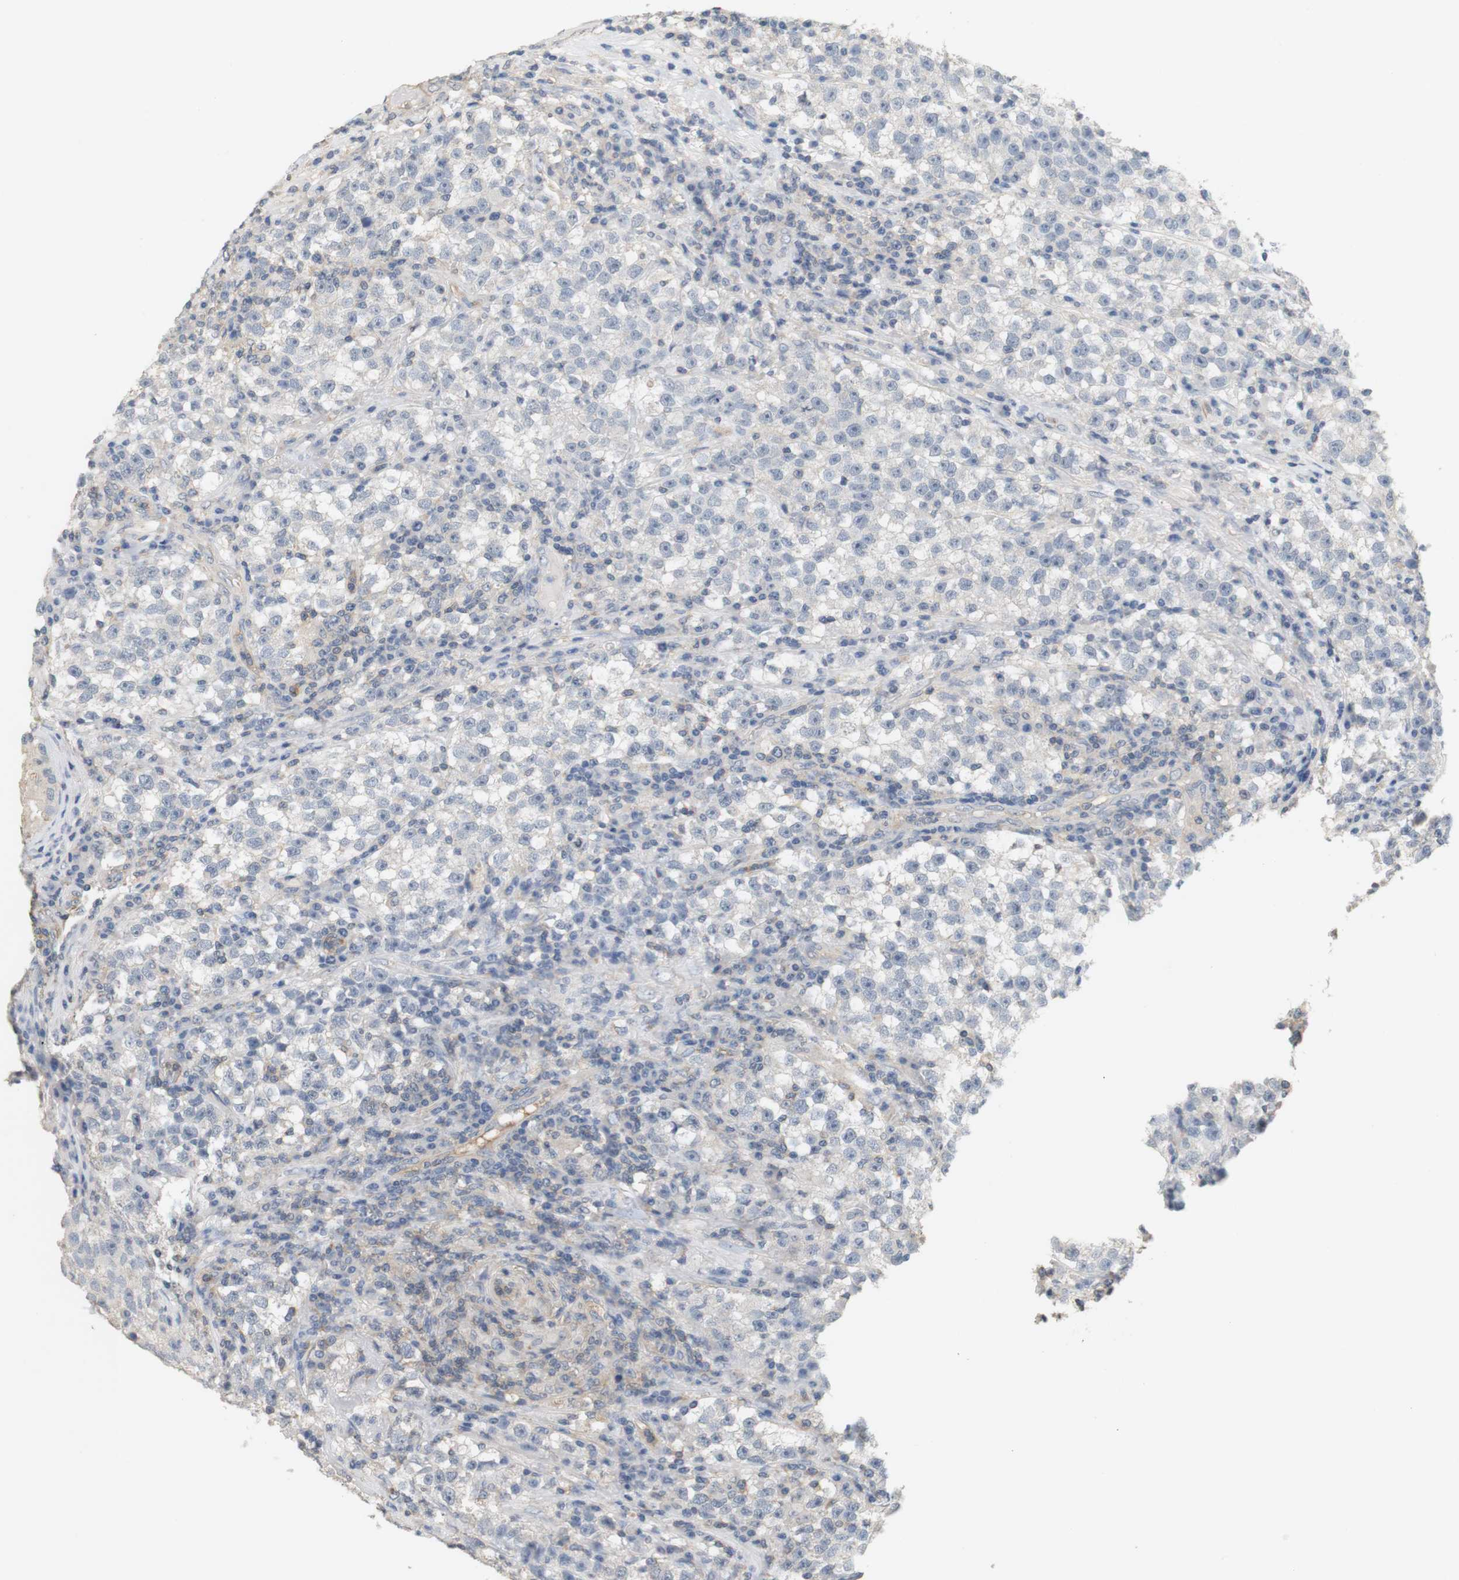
{"staining": {"intensity": "negative", "quantity": "none", "location": "none"}, "tissue": "testis cancer", "cell_type": "Tumor cells", "image_type": "cancer", "snomed": [{"axis": "morphology", "description": "Seminoma, NOS"}, {"axis": "topography", "description": "Testis"}], "caption": "Human testis cancer (seminoma) stained for a protein using immunohistochemistry demonstrates no positivity in tumor cells.", "gene": "OSR1", "patient": {"sex": "male", "age": 22}}